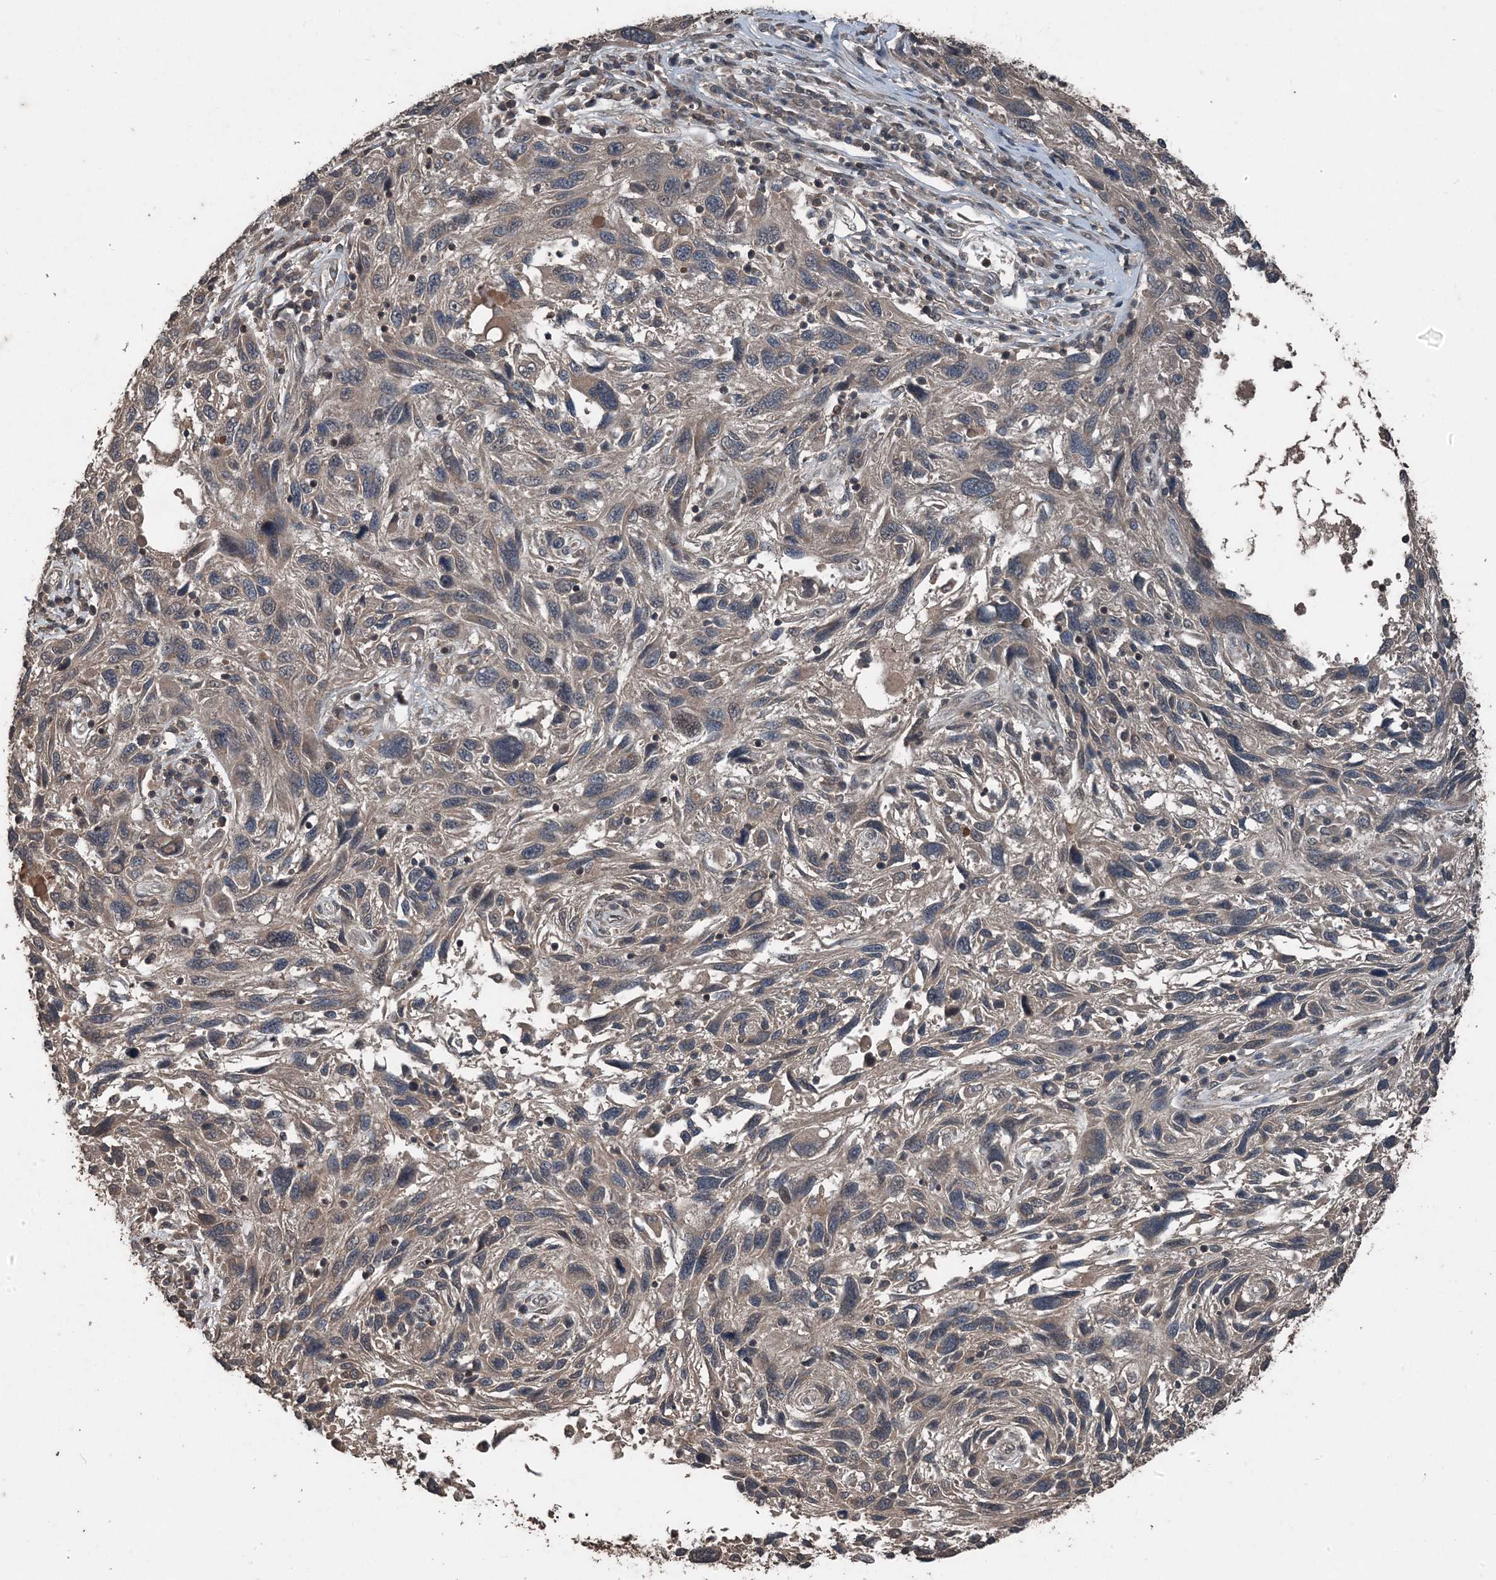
{"staining": {"intensity": "weak", "quantity": "<25%", "location": "cytoplasmic/membranous"}, "tissue": "melanoma", "cell_type": "Tumor cells", "image_type": "cancer", "snomed": [{"axis": "morphology", "description": "Malignant melanoma, NOS"}, {"axis": "topography", "description": "Skin"}], "caption": "Immunohistochemical staining of human melanoma exhibits no significant positivity in tumor cells.", "gene": "CFL1", "patient": {"sex": "male", "age": 53}}